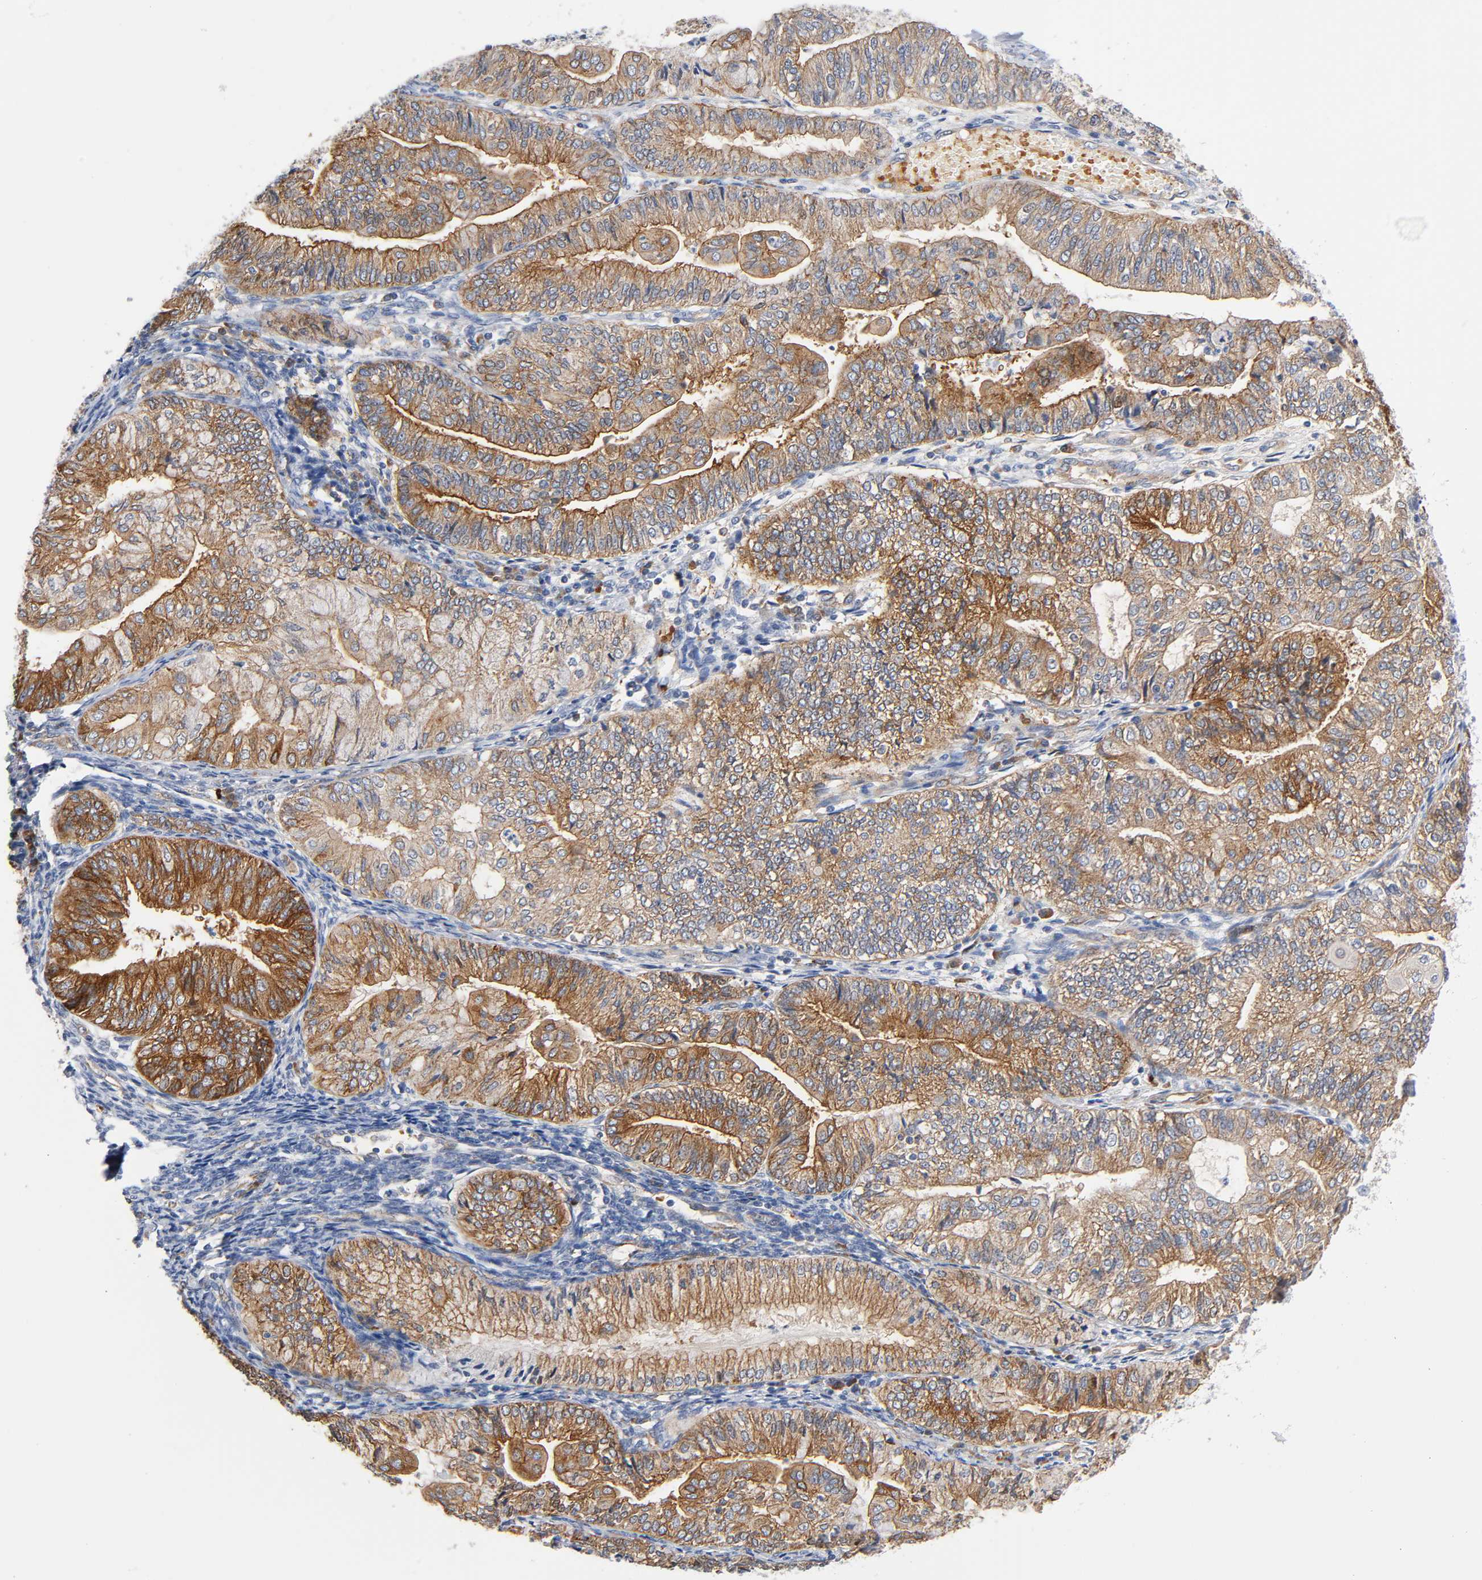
{"staining": {"intensity": "moderate", "quantity": ">75%", "location": "cytoplasmic/membranous"}, "tissue": "endometrial cancer", "cell_type": "Tumor cells", "image_type": "cancer", "snomed": [{"axis": "morphology", "description": "Adenocarcinoma, NOS"}, {"axis": "topography", "description": "Endometrium"}], "caption": "Endometrial cancer (adenocarcinoma) stained for a protein shows moderate cytoplasmic/membranous positivity in tumor cells.", "gene": "CD2AP", "patient": {"sex": "female", "age": 59}}